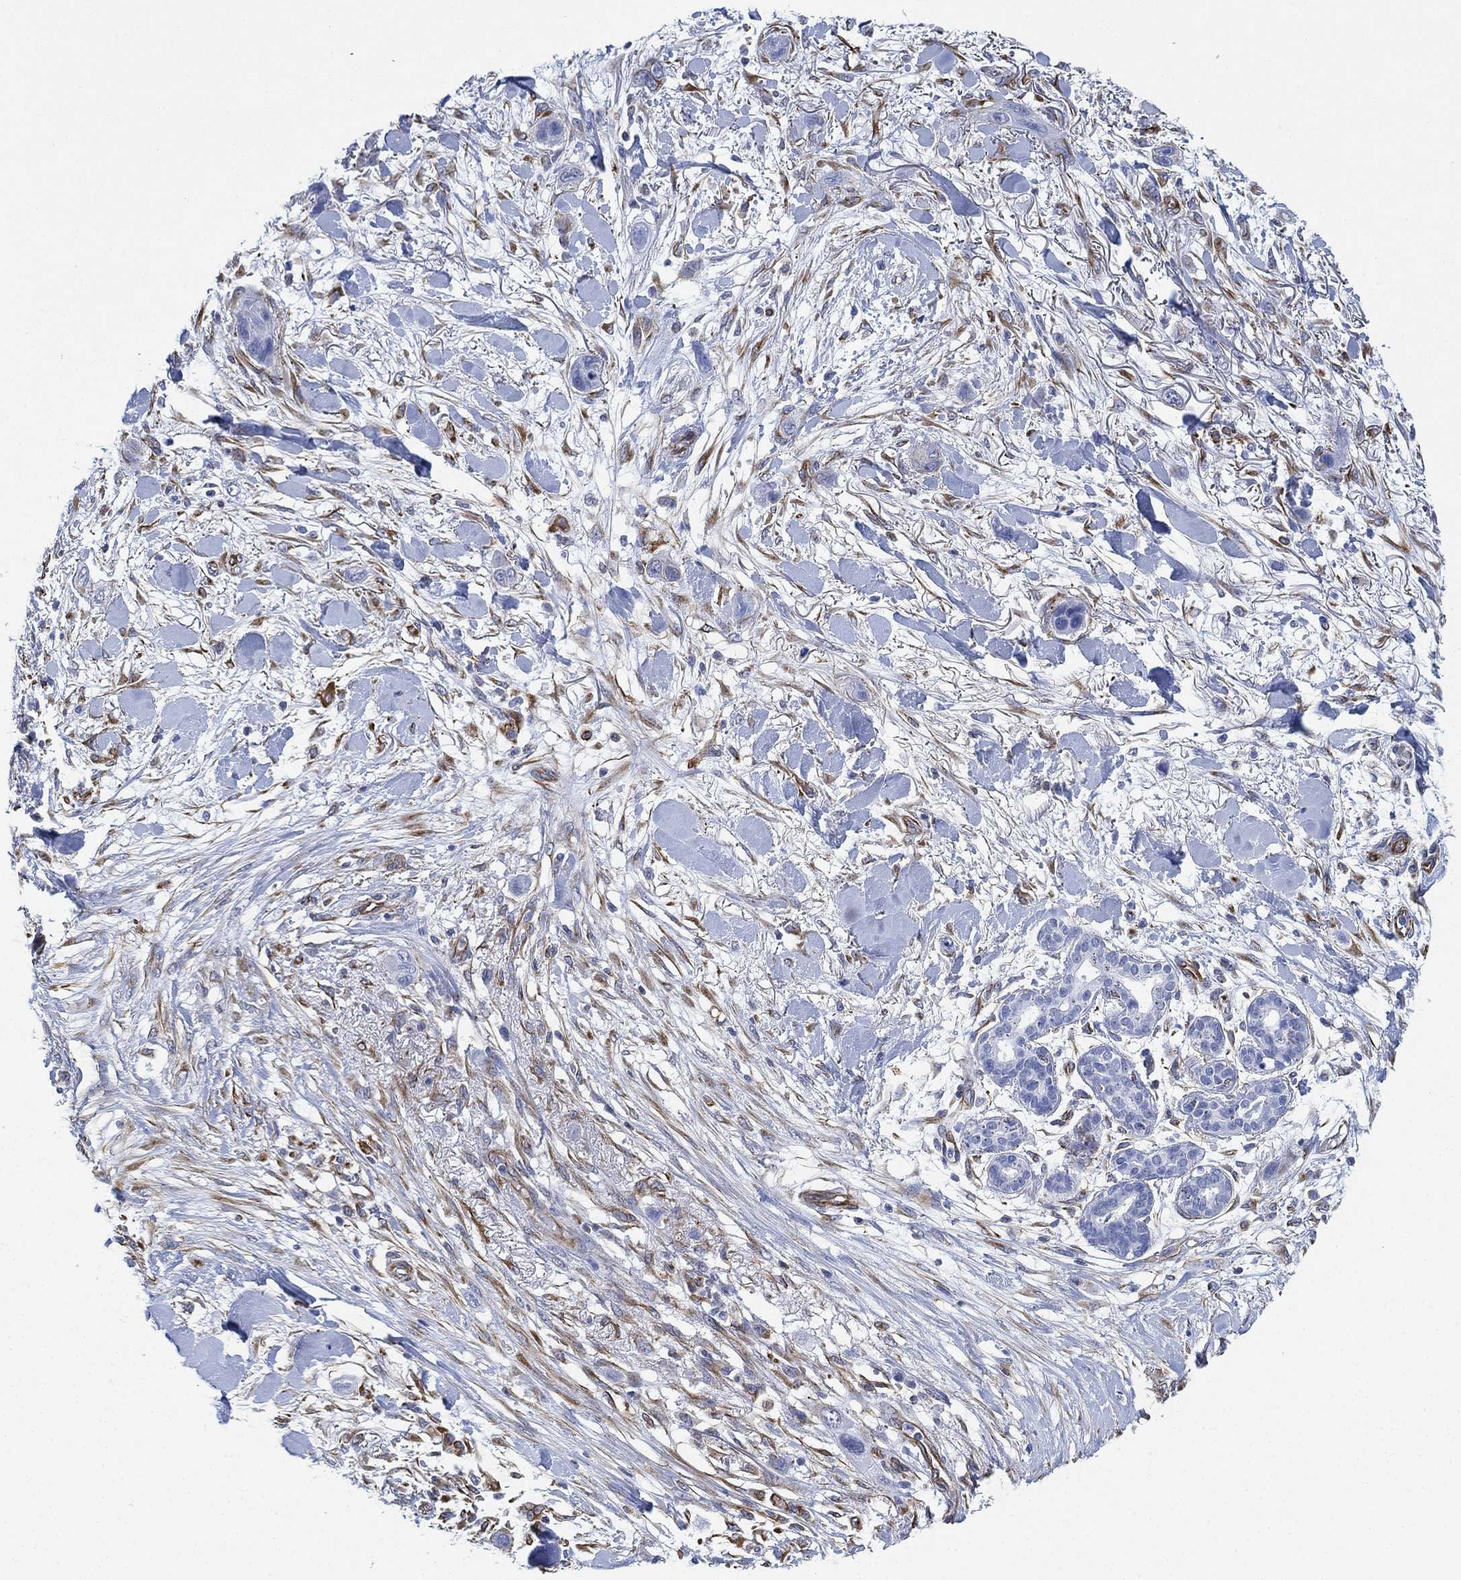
{"staining": {"intensity": "negative", "quantity": "none", "location": "none"}, "tissue": "skin cancer", "cell_type": "Tumor cells", "image_type": "cancer", "snomed": [{"axis": "morphology", "description": "Squamous cell carcinoma, NOS"}, {"axis": "topography", "description": "Skin"}], "caption": "DAB immunohistochemical staining of skin squamous cell carcinoma shows no significant staining in tumor cells.", "gene": "PSKH2", "patient": {"sex": "male", "age": 79}}